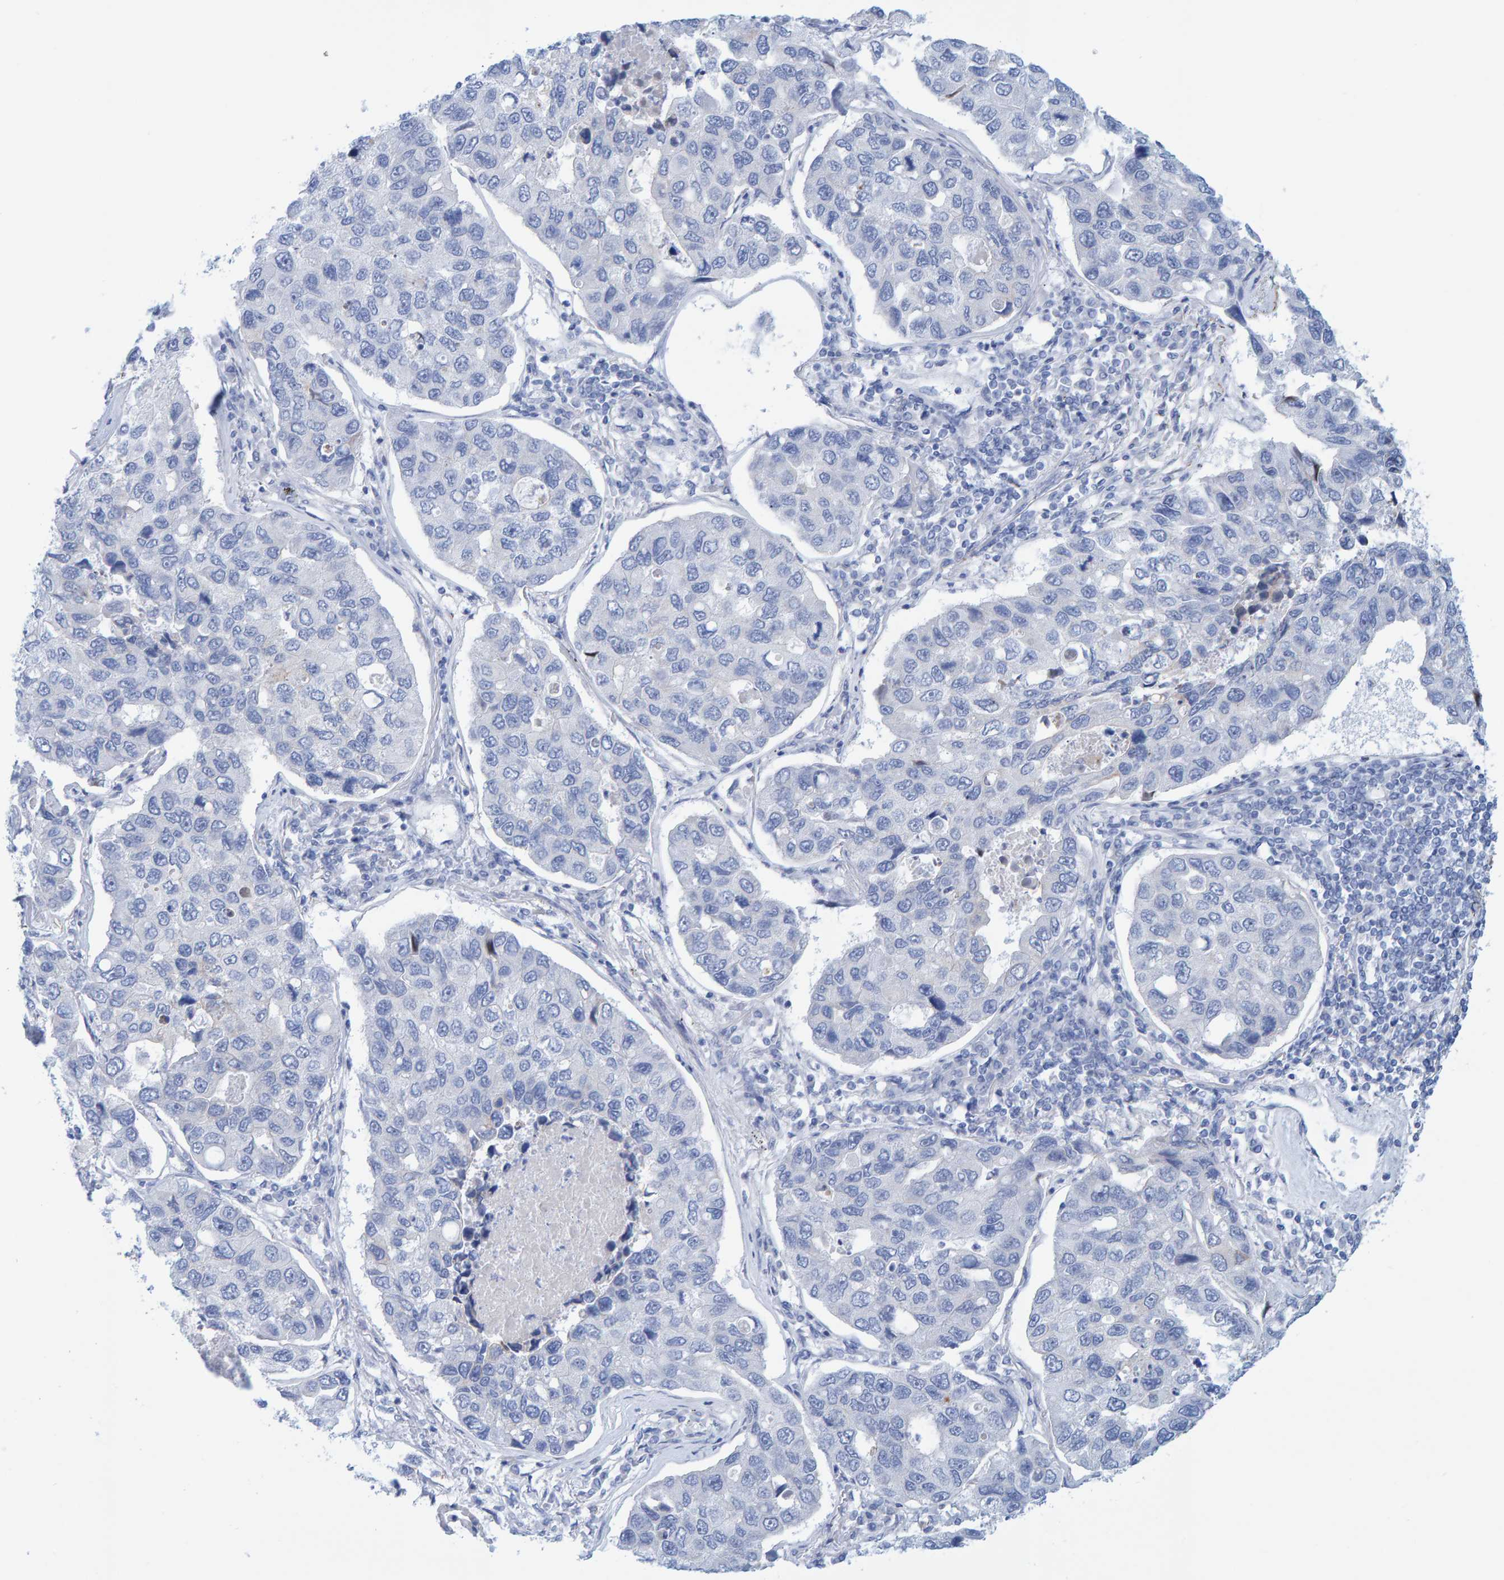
{"staining": {"intensity": "negative", "quantity": "none", "location": "none"}, "tissue": "lung cancer", "cell_type": "Tumor cells", "image_type": "cancer", "snomed": [{"axis": "morphology", "description": "Adenocarcinoma, NOS"}, {"axis": "topography", "description": "Lung"}], "caption": "Immunohistochemistry of lung cancer exhibits no staining in tumor cells.", "gene": "JAKMIP3", "patient": {"sex": "male", "age": 64}}